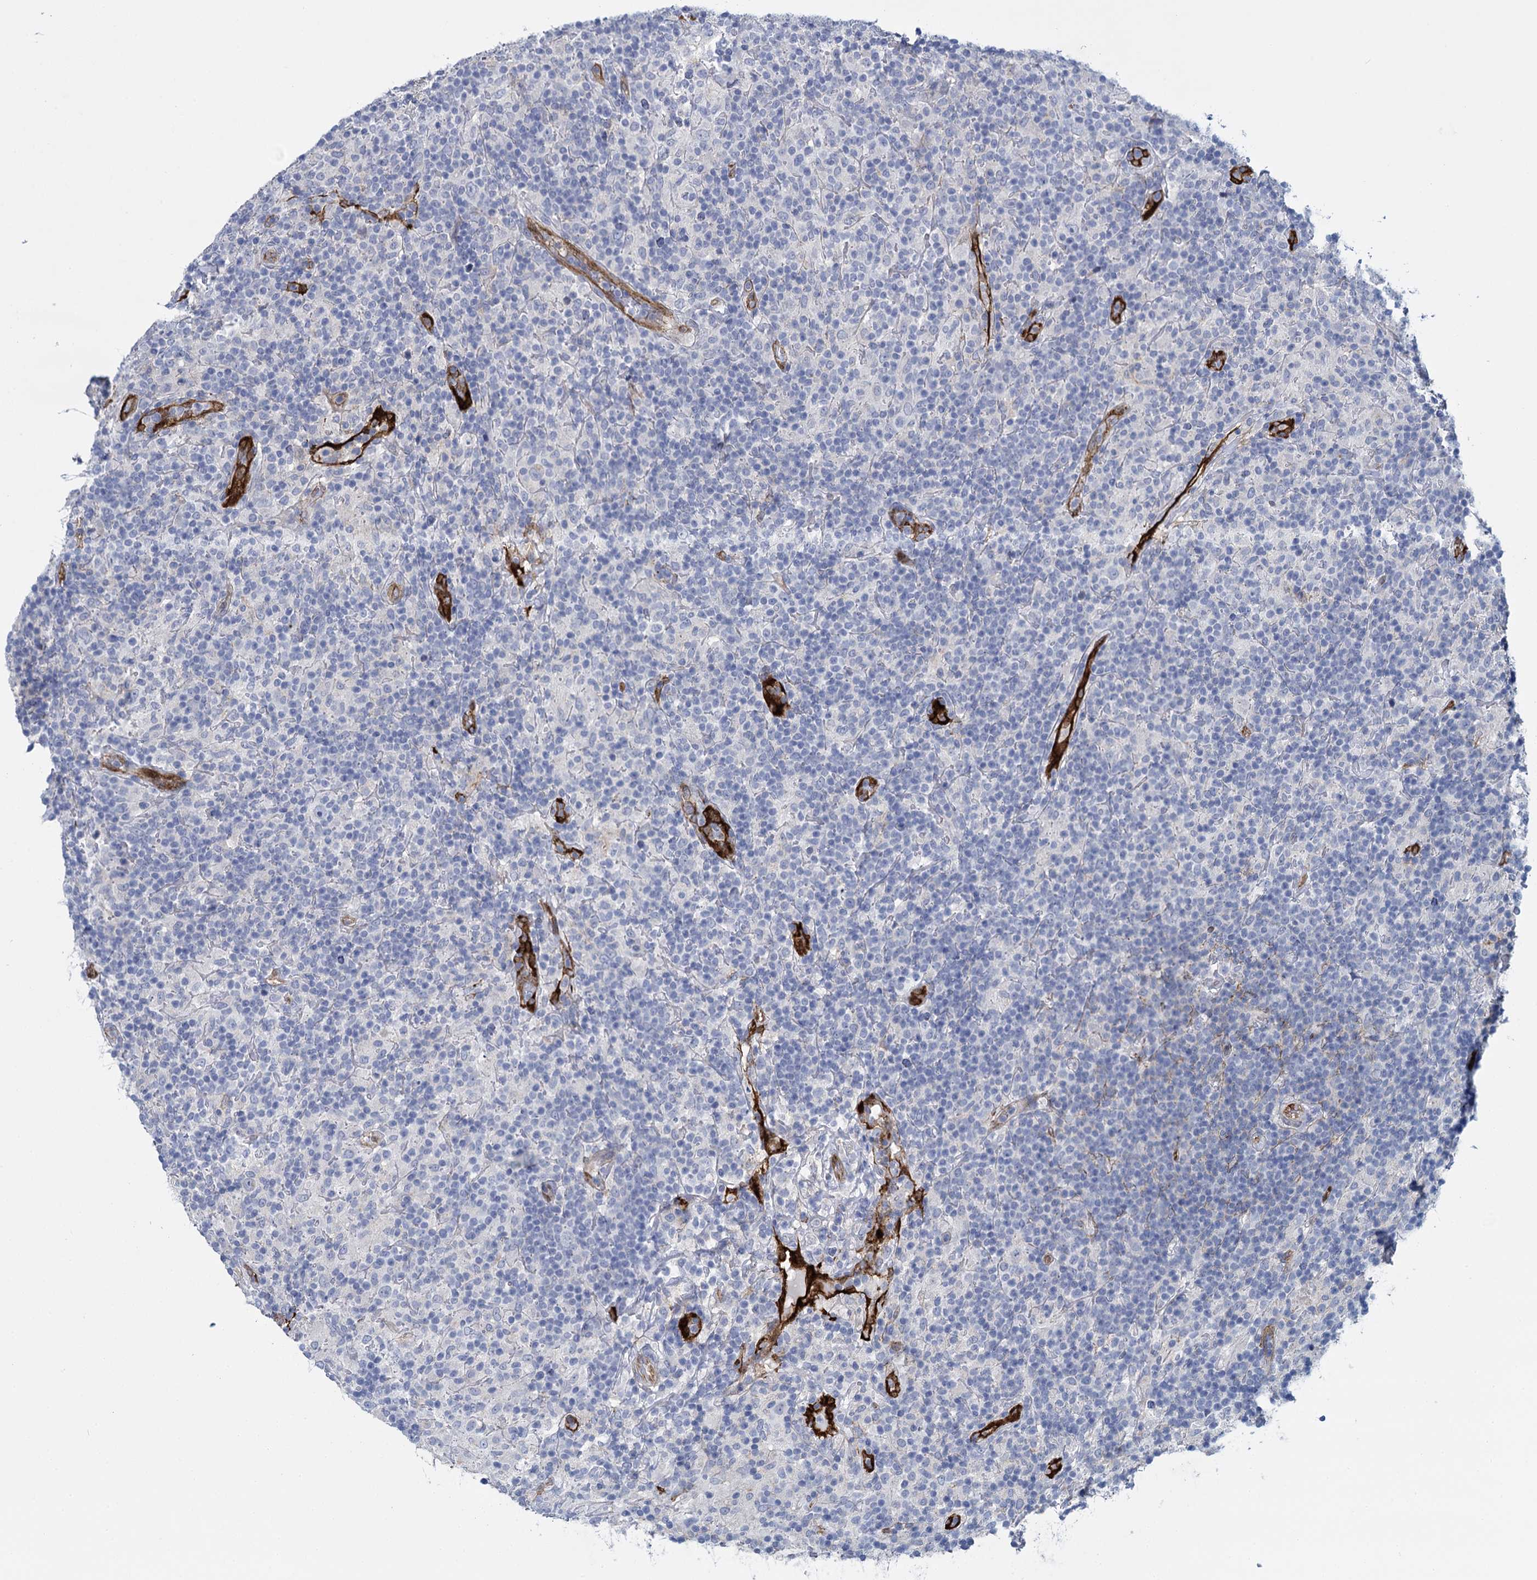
{"staining": {"intensity": "negative", "quantity": "none", "location": "none"}, "tissue": "lymphoma", "cell_type": "Tumor cells", "image_type": "cancer", "snomed": [{"axis": "morphology", "description": "Hodgkin's disease, NOS"}, {"axis": "topography", "description": "Lymph node"}], "caption": "Immunohistochemical staining of Hodgkin's disease demonstrates no significant expression in tumor cells. (DAB (3,3'-diaminobenzidine) immunohistochemistry (IHC), high magnification).", "gene": "SNCG", "patient": {"sex": "male", "age": 70}}